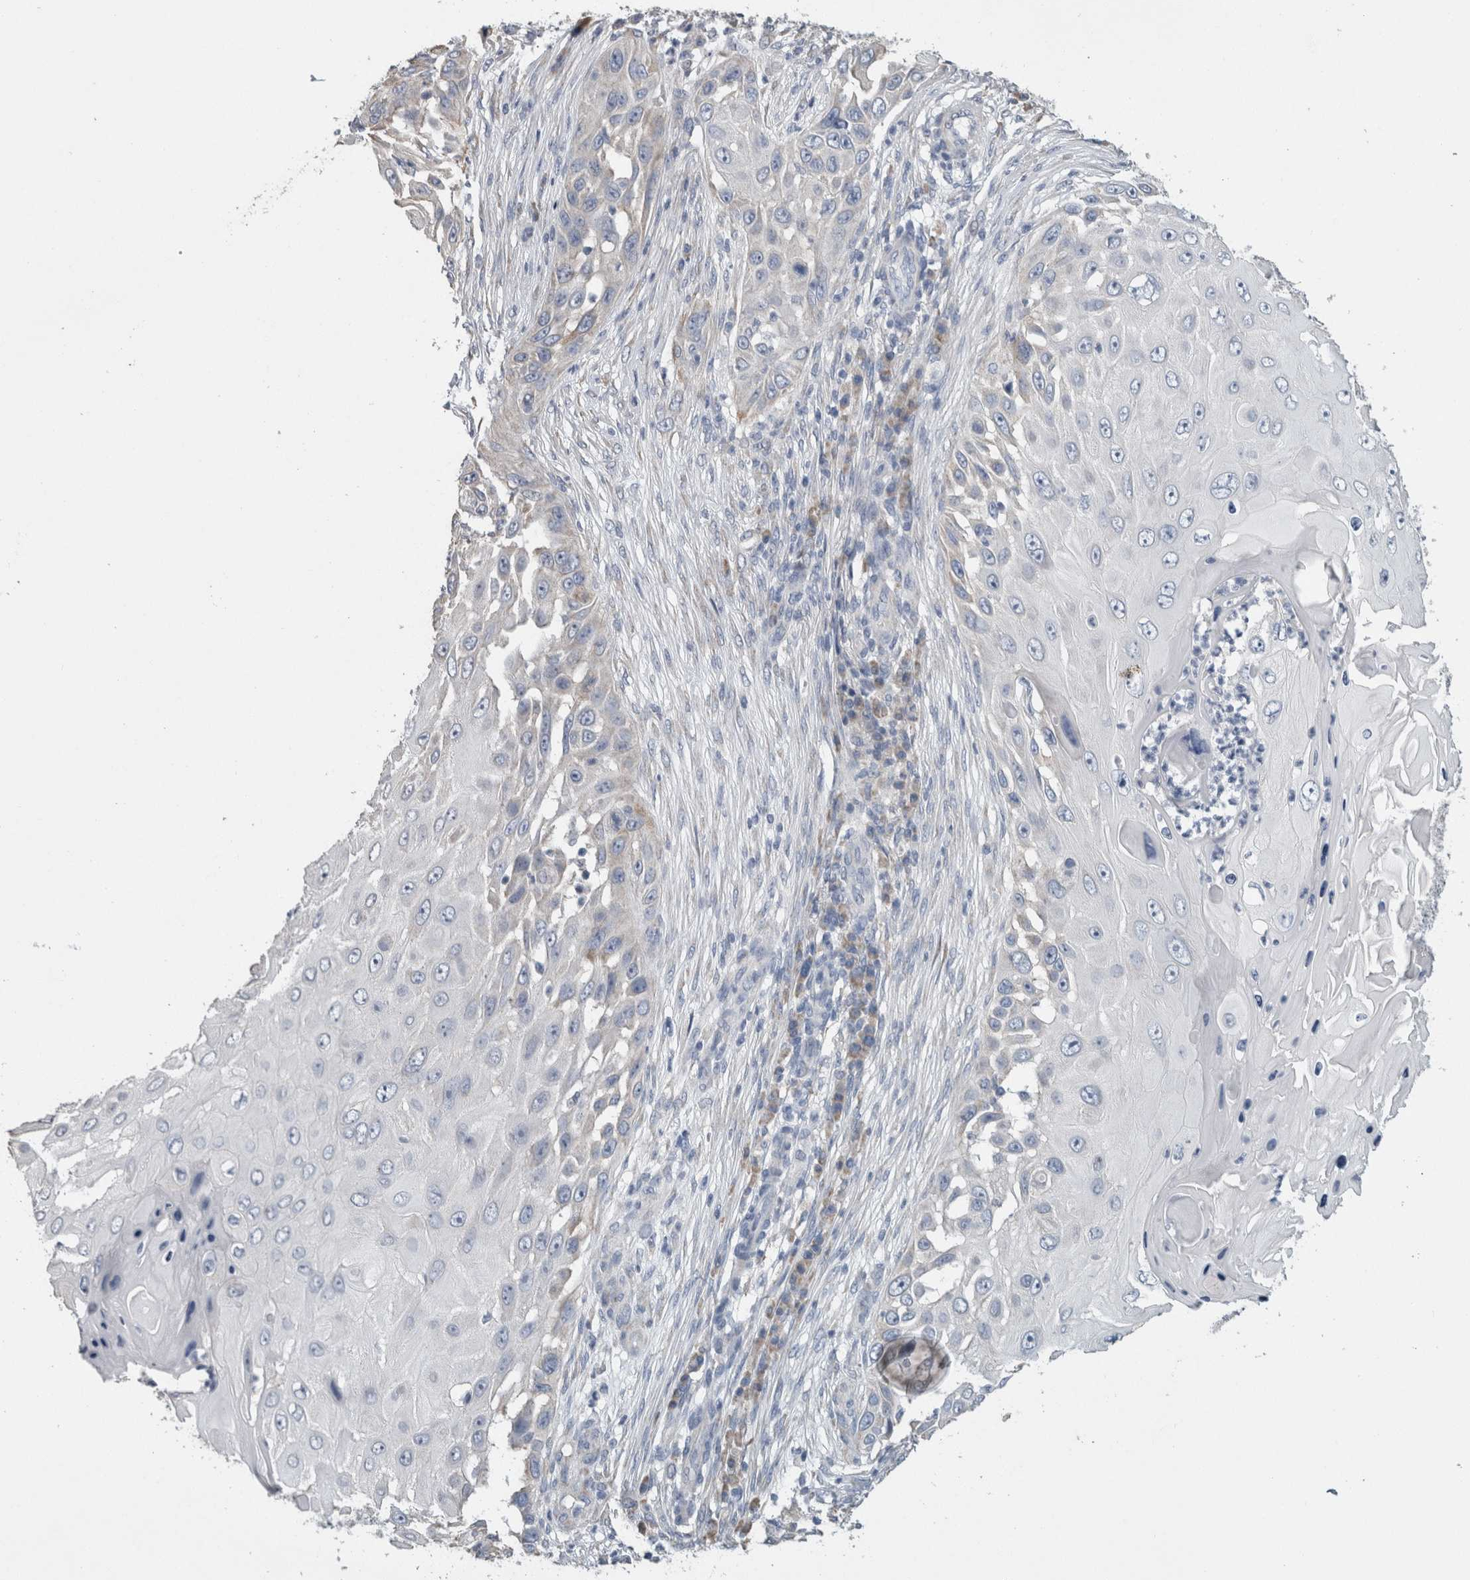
{"staining": {"intensity": "negative", "quantity": "none", "location": "none"}, "tissue": "skin cancer", "cell_type": "Tumor cells", "image_type": "cancer", "snomed": [{"axis": "morphology", "description": "Squamous cell carcinoma, NOS"}, {"axis": "topography", "description": "Skin"}], "caption": "DAB immunohistochemical staining of human skin cancer shows no significant expression in tumor cells.", "gene": "NEFM", "patient": {"sex": "female", "age": 44}}